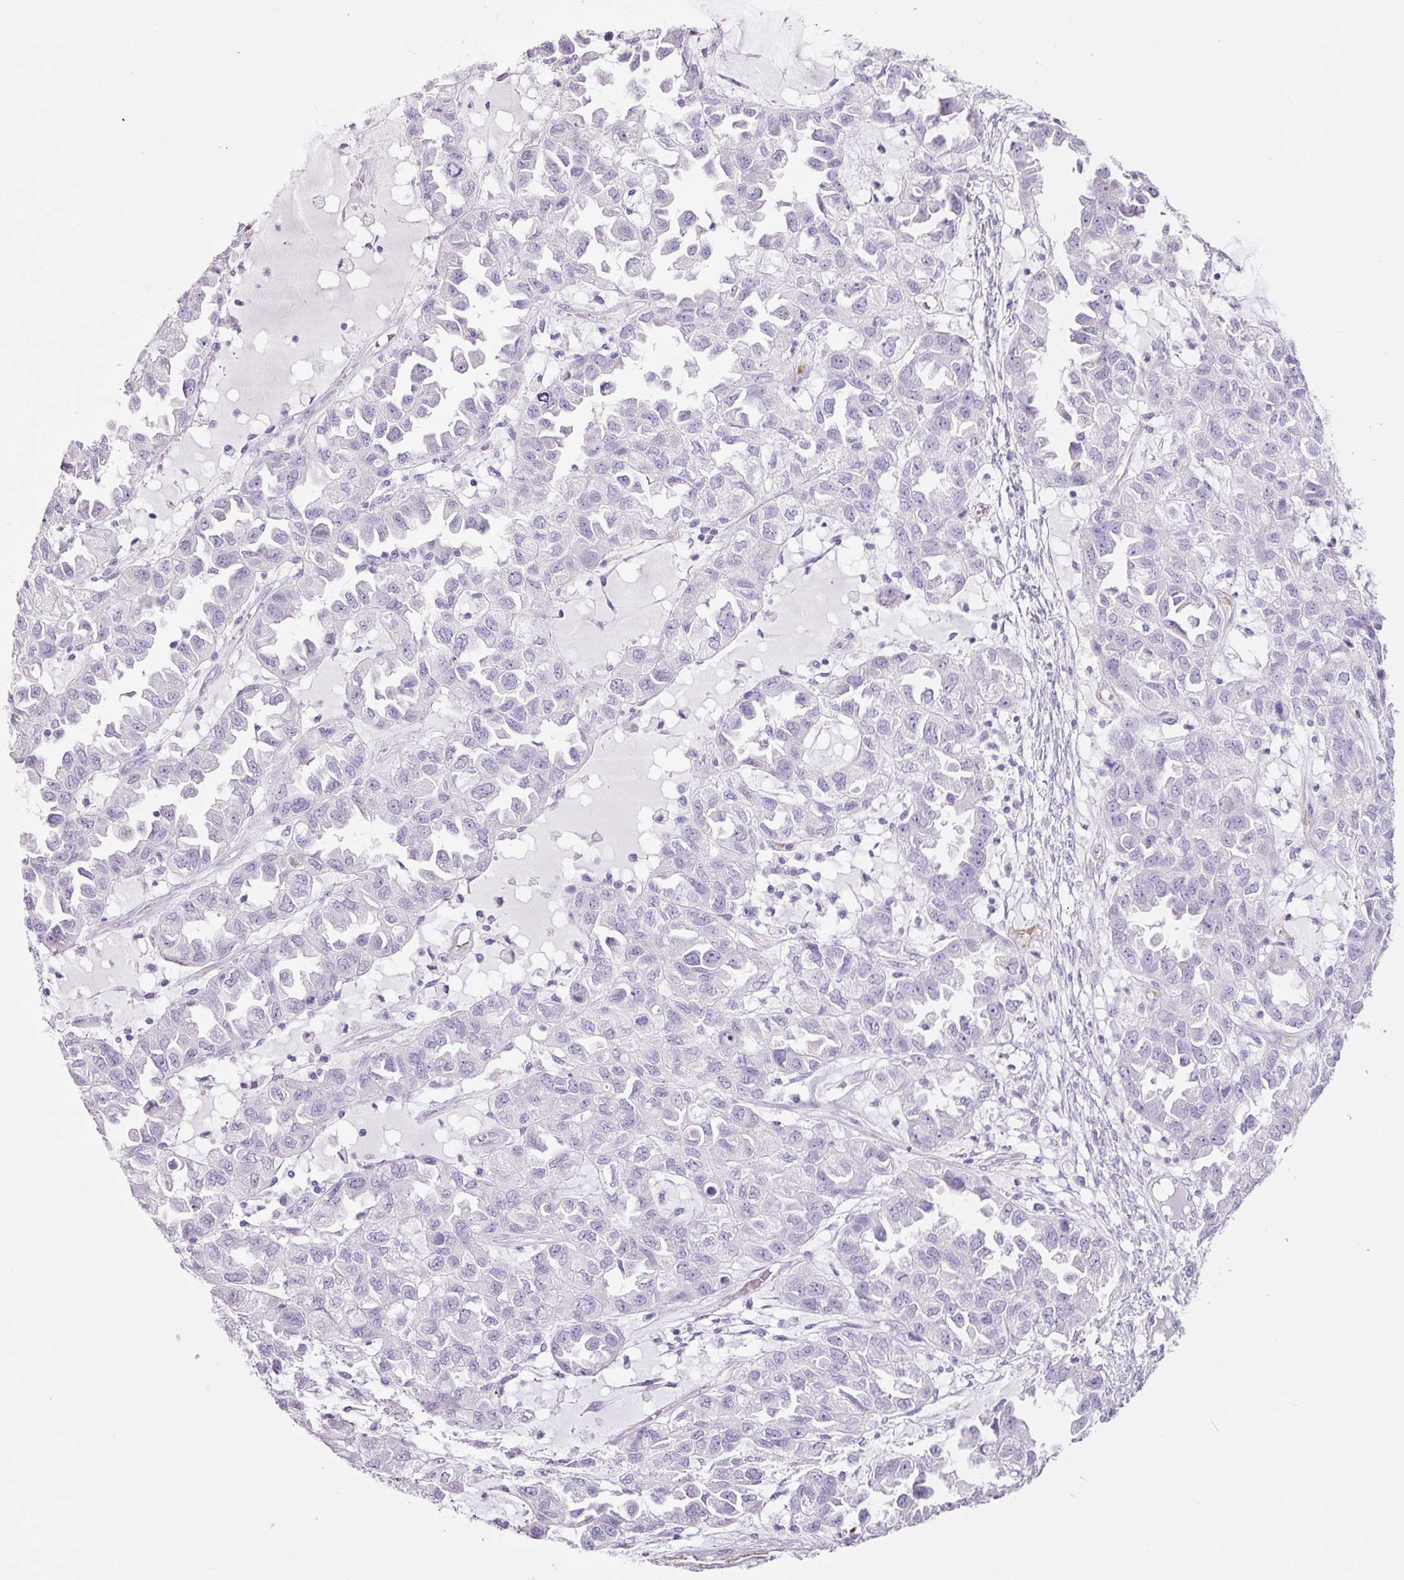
{"staining": {"intensity": "negative", "quantity": "none", "location": "none"}, "tissue": "ovarian cancer", "cell_type": "Tumor cells", "image_type": "cancer", "snomed": [{"axis": "morphology", "description": "Cystadenocarcinoma, serous, NOS"}, {"axis": "topography", "description": "Ovary"}], "caption": "Immunohistochemistry (IHC) image of neoplastic tissue: ovarian cancer (serous cystadenocarcinoma) stained with DAB displays no significant protein positivity in tumor cells. Brightfield microscopy of immunohistochemistry (IHC) stained with DAB (3,3'-diaminobenzidine) (brown) and hematoxylin (blue), captured at high magnification.", "gene": "ADSS1", "patient": {"sex": "female", "age": 84}}